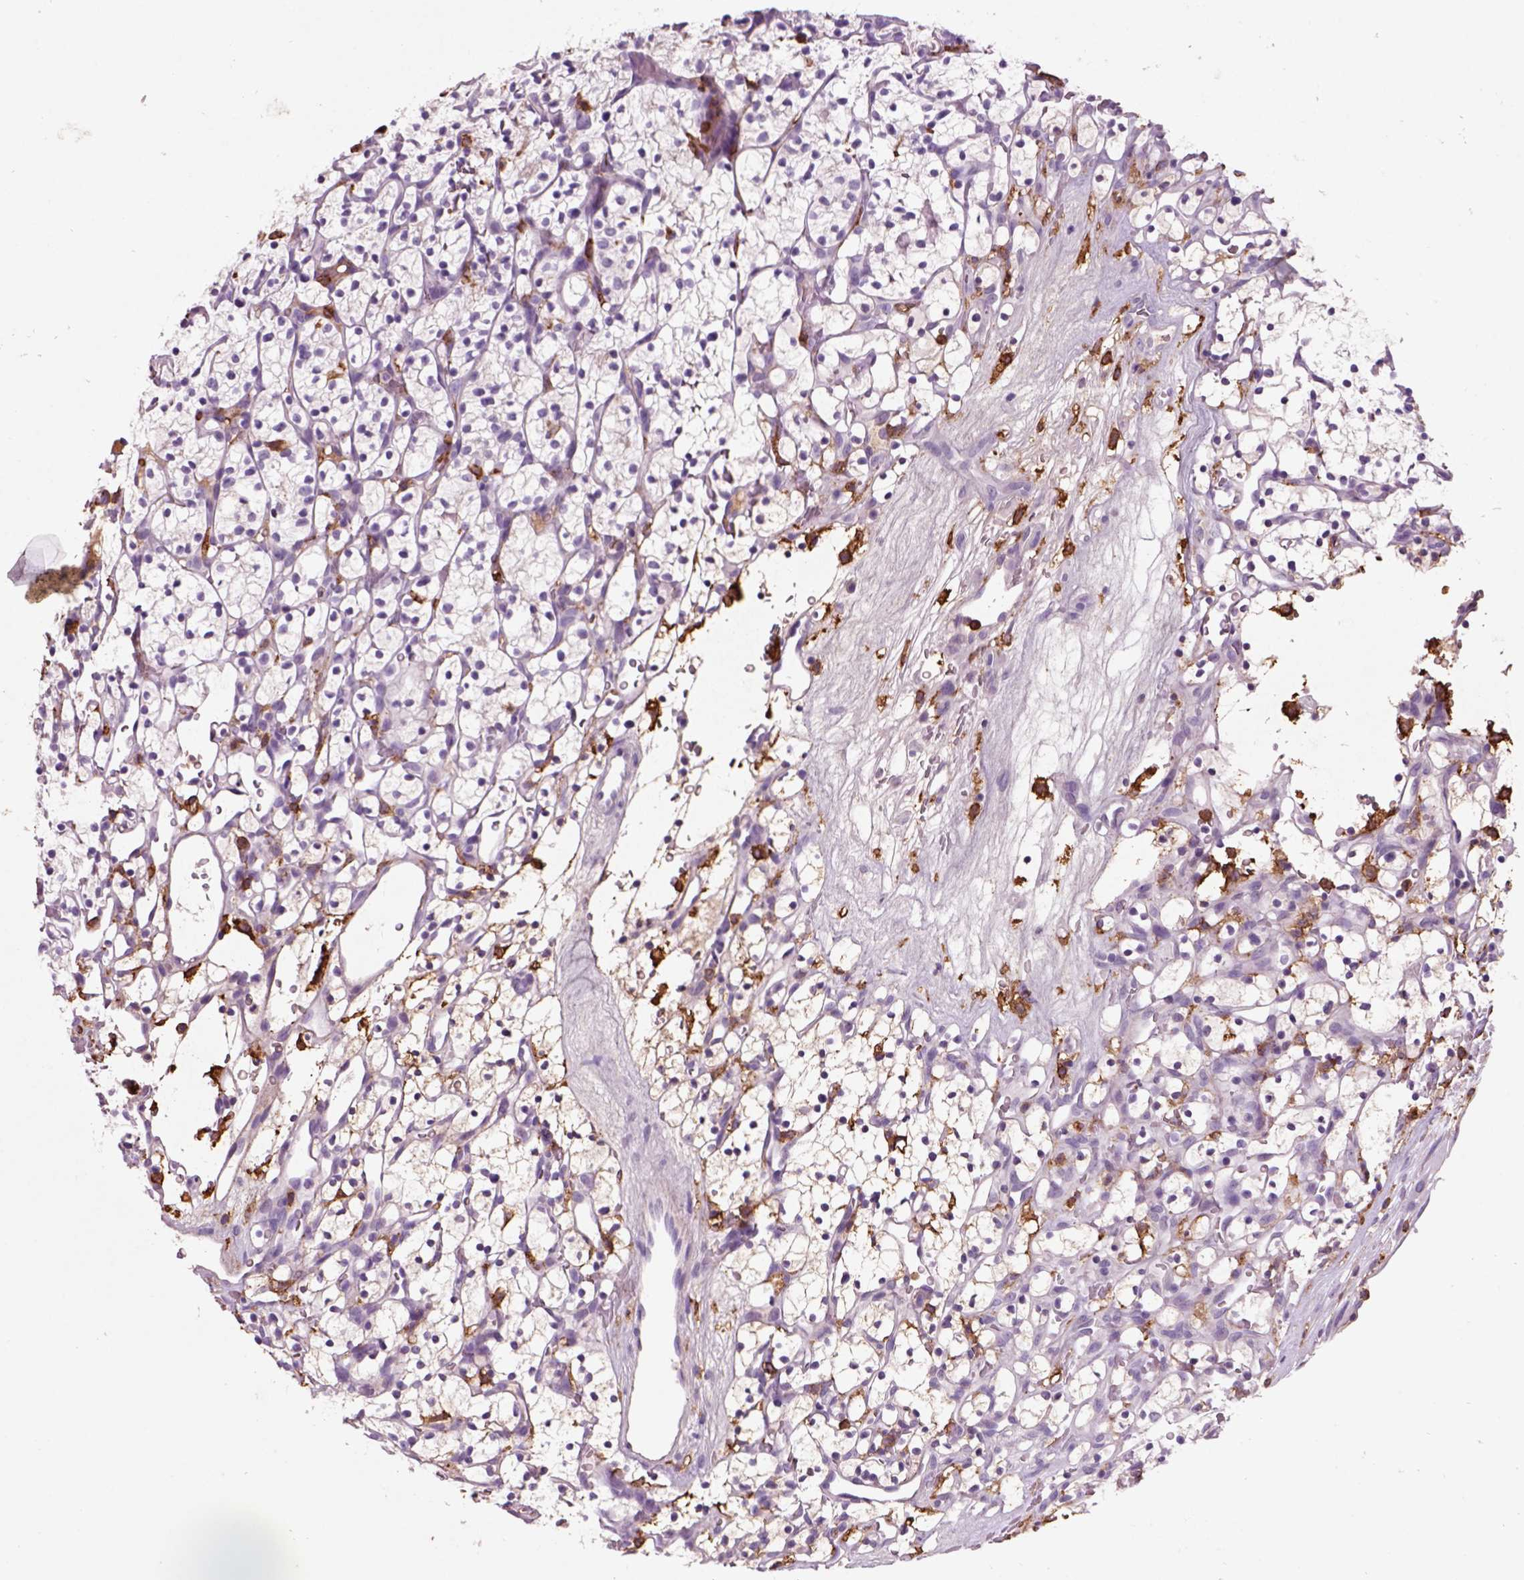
{"staining": {"intensity": "negative", "quantity": "none", "location": "none"}, "tissue": "renal cancer", "cell_type": "Tumor cells", "image_type": "cancer", "snomed": [{"axis": "morphology", "description": "Adenocarcinoma, NOS"}, {"axis": "topography", "description": "Kidney"}], "caption": "Photomicrograph shows no significant protein expression in tumor cells of adenocarcinoma (renal). Nuclei are stained in blue.", "gene": "CD14", "patient": {"sex": "female", "age": 64}}